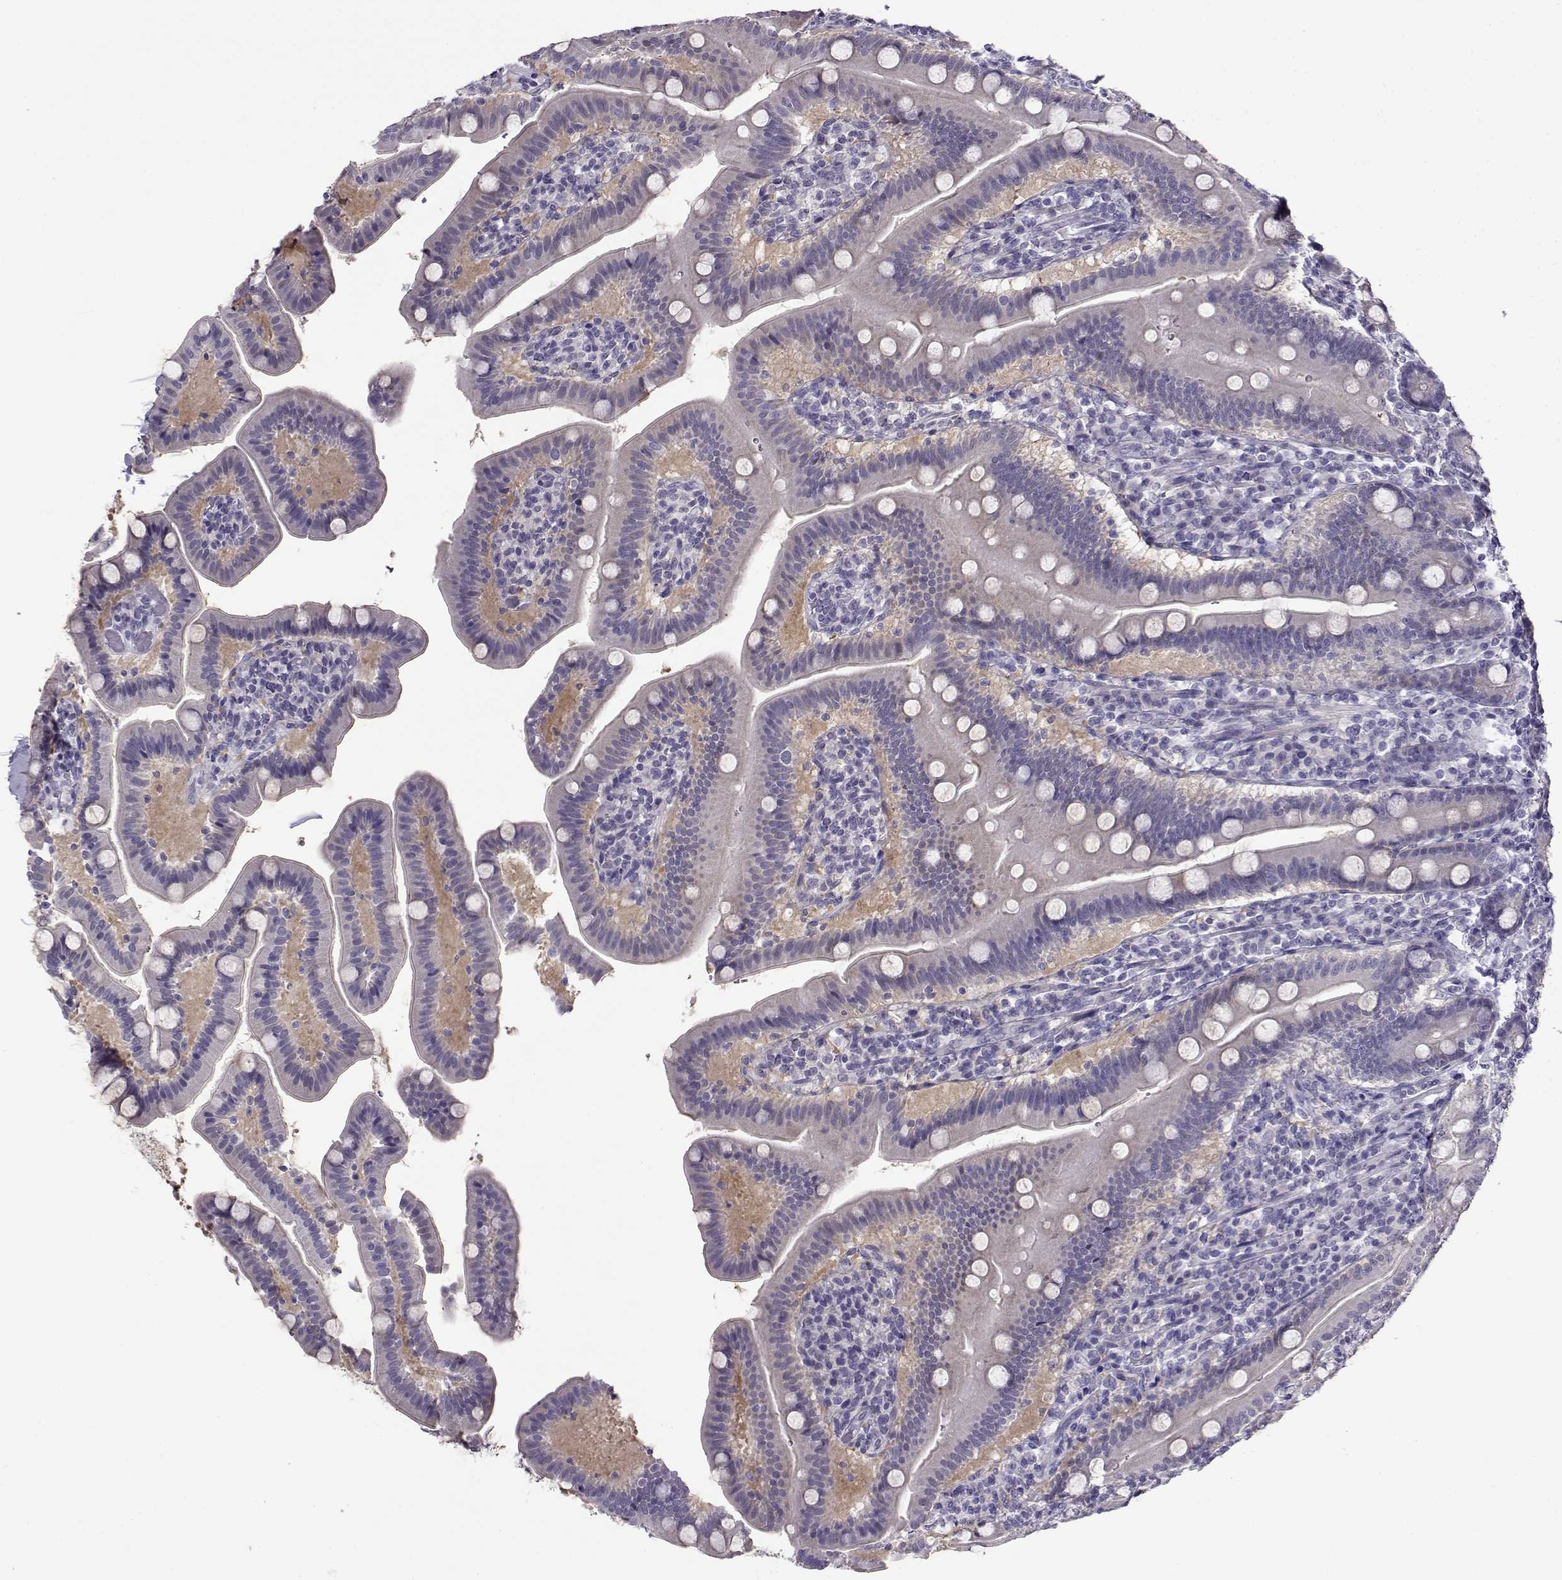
{"staining": {"intensity": "negative", "quantity": "none", "location": "none"}, "tissue": "small intestine", "cell_type": "Glandular cells", "image_type": "normal", "snomed": [{"axis": "morphology", "description": "Normal tissue, NOS"}, {"axis": "topography", "description": "Small intestine"}], "caption": "Immunohistochemical staining of unremarkable small intestine exhibits no significant positivity in glandular cells. (DAB IHC, high magnification).", "gene": "FEZF1", "patient": {"sex": "male", "age": 66}}